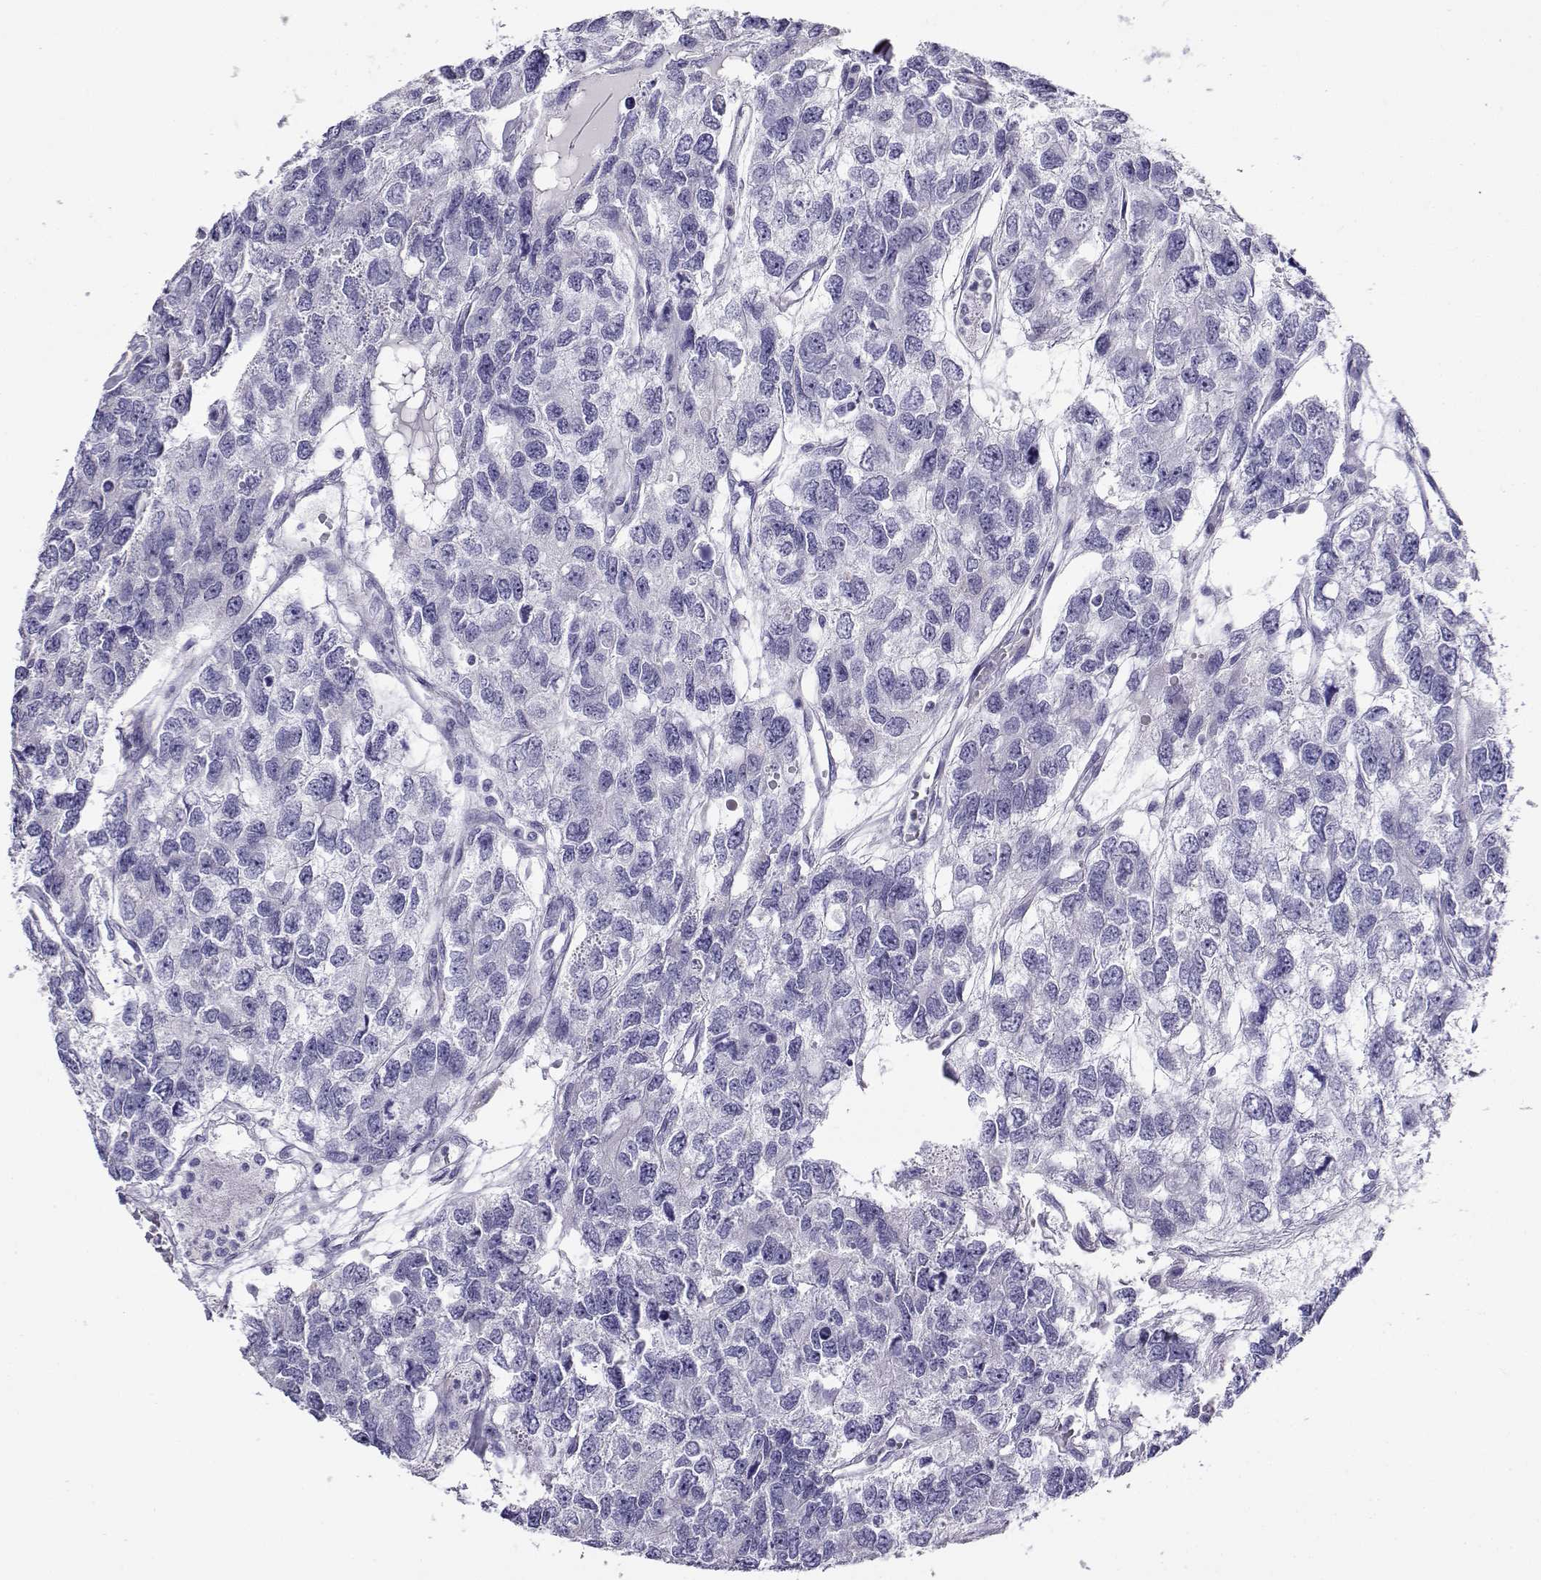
{"staining": {"intensity": "negative", "quantity": "none", "location": "none"}, "tissue": "testis cancer", "cell_type": "Tumor cells", "image_type": "cancer", "snomed": [{"axis": "morphology", "description": "Seminoma, NOS"}, {"axis": "topography", "description": "Testis"}], "caption": "Testis cancer was stained to show a protein in brown. There is no significant expression in tumor cells. The staining was performed using DAB (3,3'-diaminobenzidine) to visualize the protein expression in brown, while the nuclei were stained in blue with hematoxylin (Magnification: 20x).", "gene": "CABS1", "patient": {"sex": "male", "age": 52}}